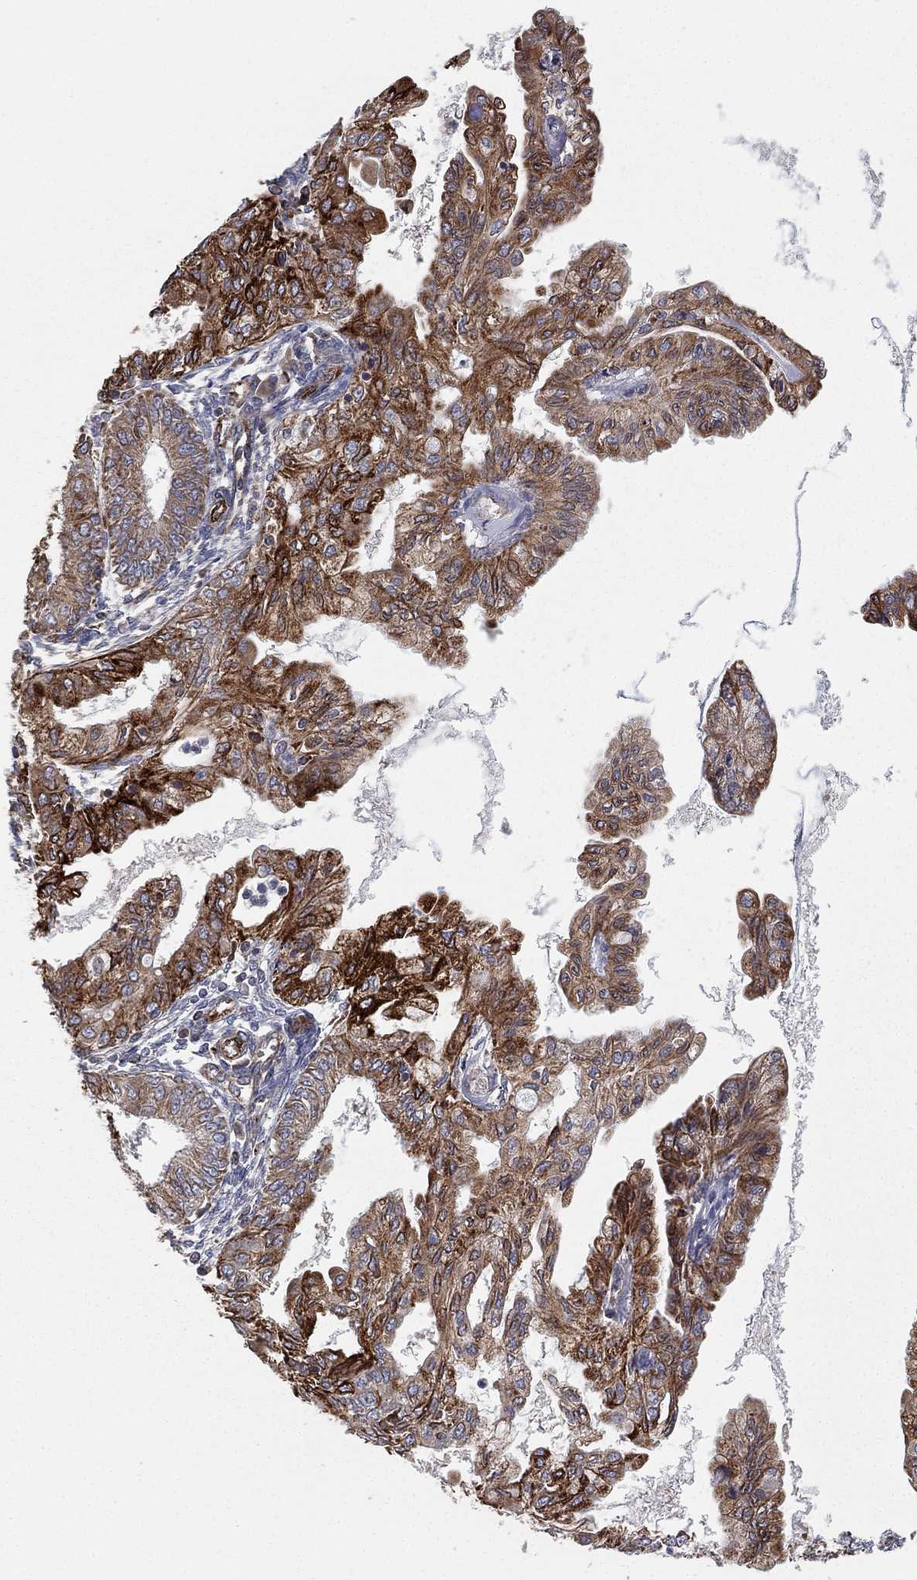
{"staining": {"intensity": "strong", "quantity": "25%-75%", "location": "cytoplasmic/membranous"}, "tissue": "endometrial cancer", "cell_type": "Tumor cells", "image_type": "cancer", "snomed": [{"axis": "morphology", "description": "Adenocarcinoma, NOS"}, {"axis": "topography", "description": "Endometrium"}], "caption": "Immunohistochemistry image of neoplastic tissue: human endometrial adenocarcinoma stained using IHC exhibits high levels of strong protein expression localized specifically in the cytoplasmic/membranous of tumor cells, appearing as a cytoplasmic/membranous brown color.", "gene": "CYB5B", "patient": {"sex": "female", "age": 68}}